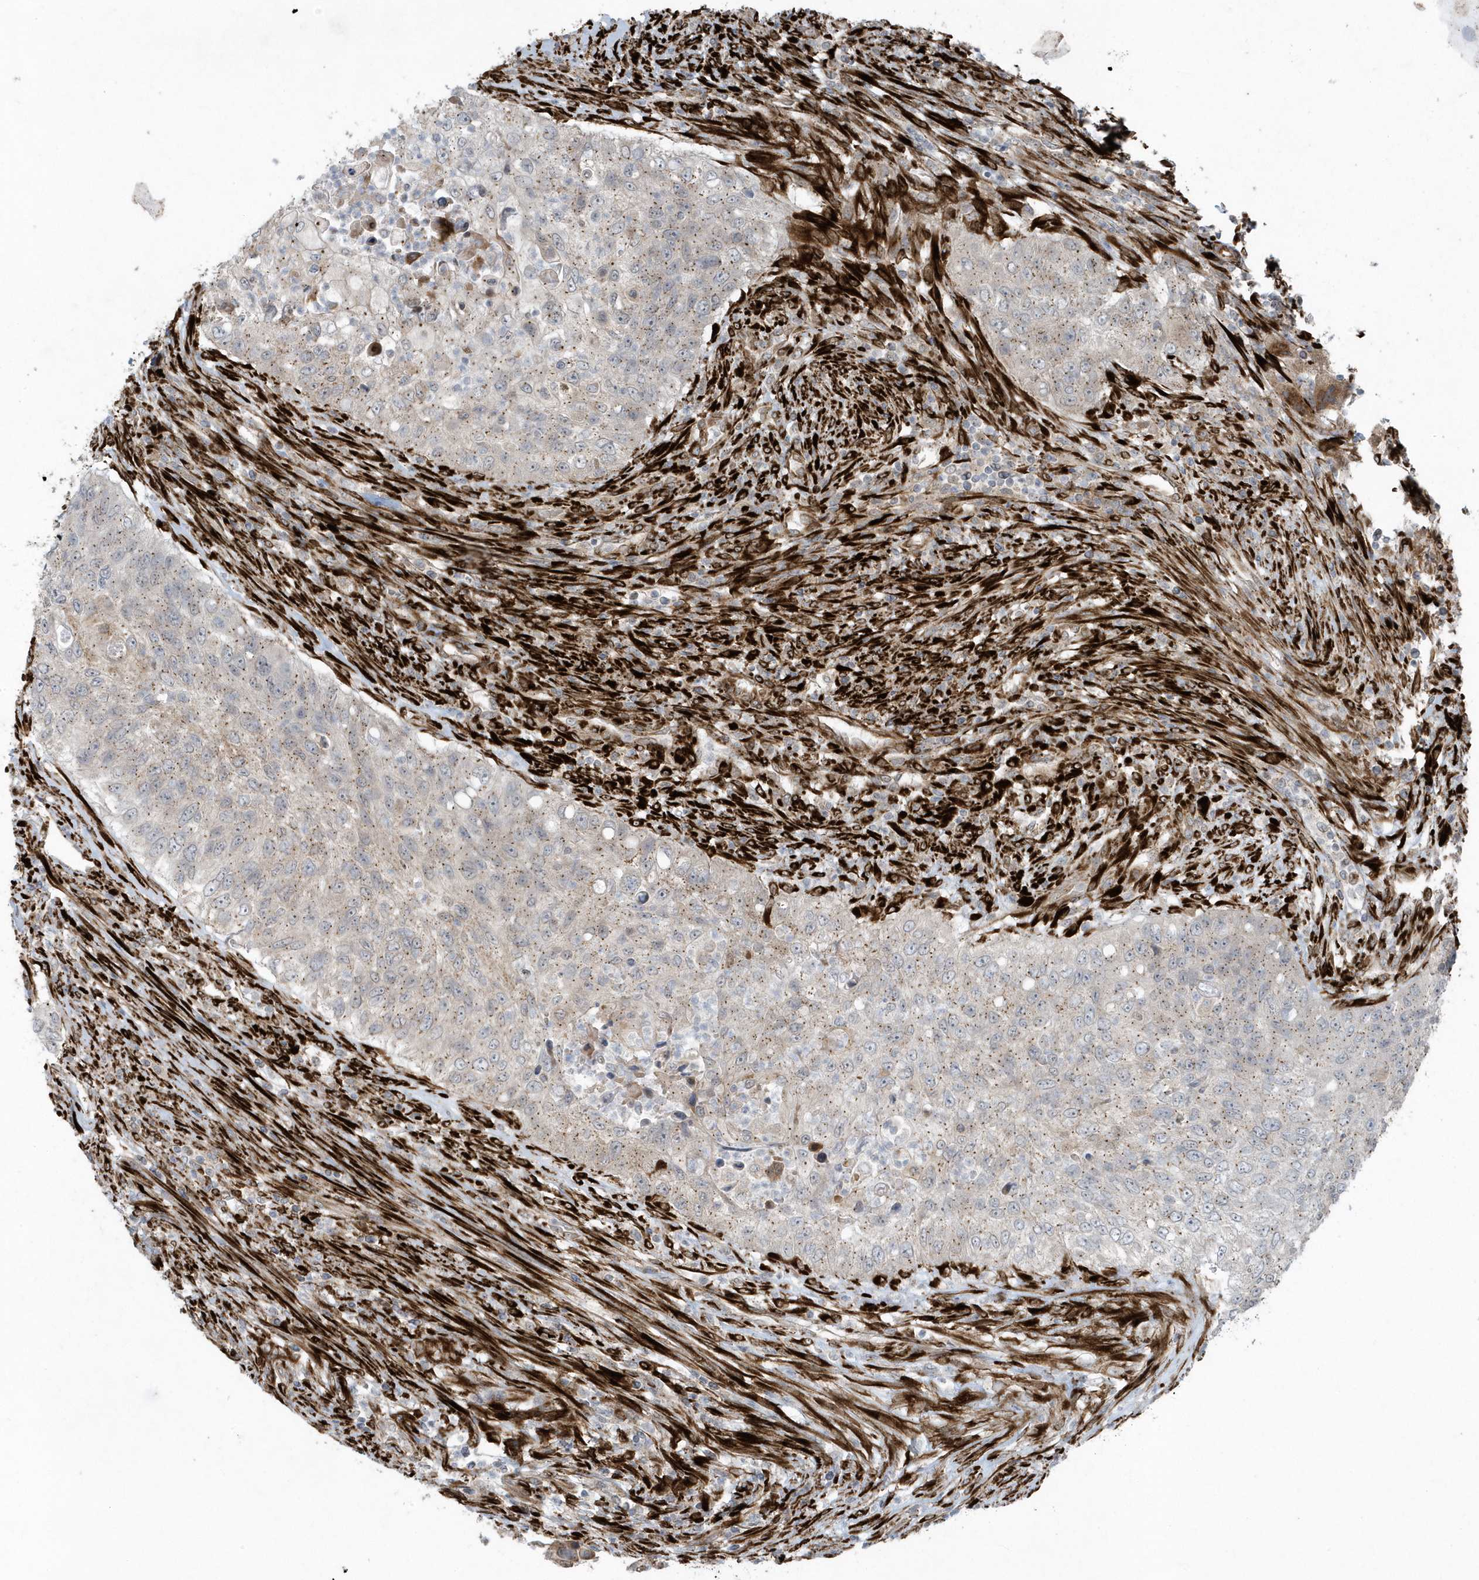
{"staining": {"intensity": "weak", "quantity": ">75%", "location": "cytoplasmic/membranous"}, "tissue": "urothelial cancer", "cell_type": "Tumor cells", "image_type": "cancer", "snomed": [{"axis": "morphology", "description": "Urothelial carcinoma, High grade"}, {"axis": "topography", "description": "Urinary bladder"}], "caption": "Protein staining of urothelial cancer tissue reveals weak cytoplasmic/membranous expression in about >75% of tumor cells.", "gene": "FAM98A", "patient": {"sex": "female", "age": 60}}